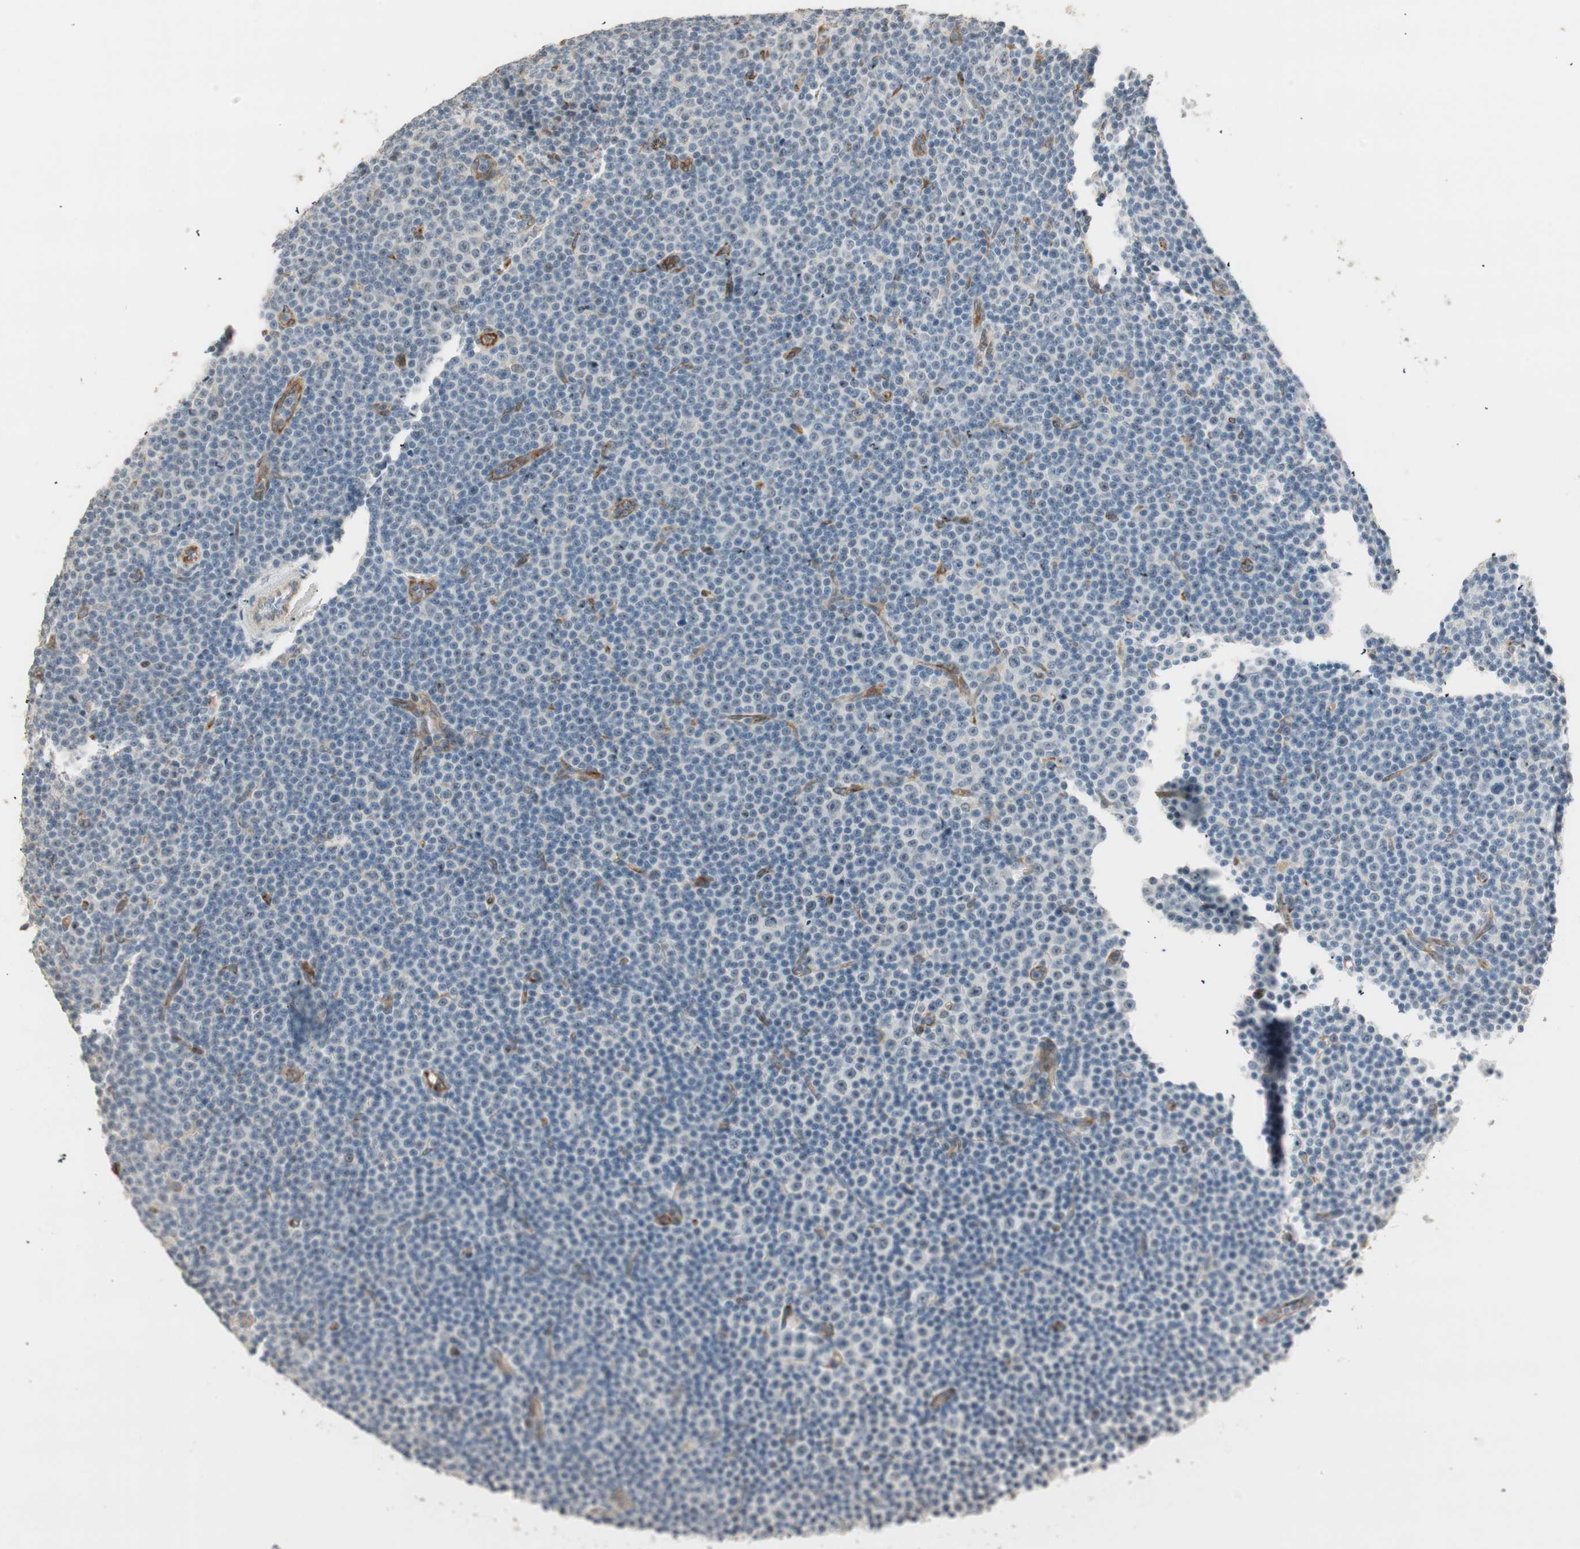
{"staining": {"intensity": "moderate", "quantity": "<25%", "location": "cytoplasmic/membranous"}, "tissue": "lymphoma", "cell_type": "Tumor cells", "image_type": "cancer", "snomed": [{"axis": "morphology", "description": "Malignant lymphoma, non-Hodgkin's type, Low grade"}, {"axis": "topography", "description": "Lymph node"}], "caption": "Immunohistochemical staining of malignant lymphoma, non-Hodgkin's type (low-grade) shows low levels of moderate cytoplasmic/membranous staining in approximately <25% of tumor cells.", "gene": "TASOR", "patient": {"sex": "female", "age": 67}}